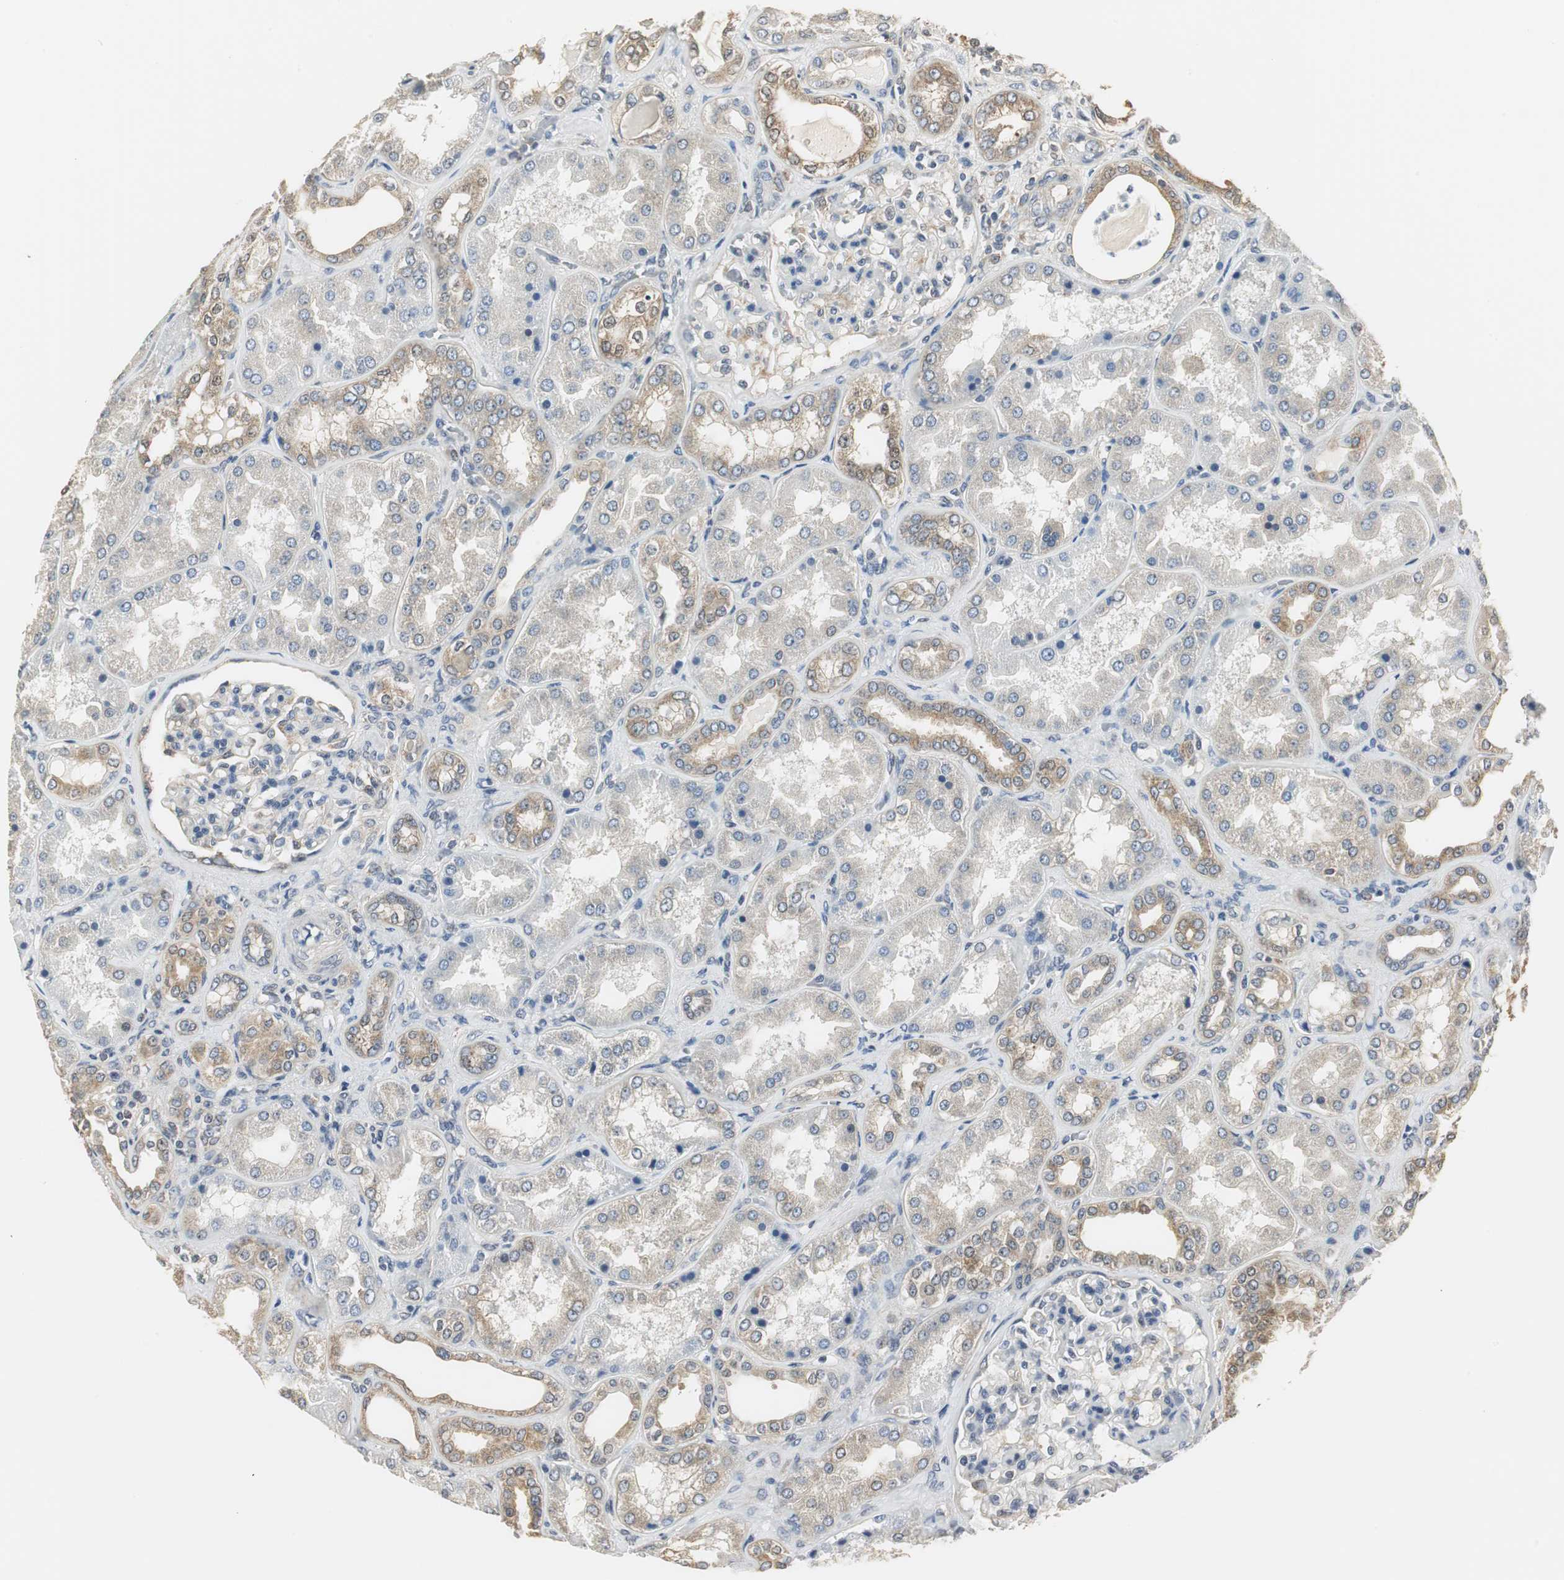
{"staining": {"intensity": "weak", "quantity": "25%-75%", "location": "cytoplasmic/membranous"}, "tissue": "kidney", "cell_type": "Cells in glomeruli", "image_type": "normal", "snomed": [{"axis": "morphology", "description": "Normal tissue, NOS"}, {"axis": "topography", "description": "Kidney"}], "caption": "Brown immunohistochemical staining in normal kidney displays weak cytoplasmic/membranous positivity in about 25%-75% of cells in glomeruli. (DAB (3,3'-diaminobenzidine) IHC, brown staining for protein, blue staining for nuclei).", "gene": "CCT5", "patient": {"sex": "female", "age": 56}}